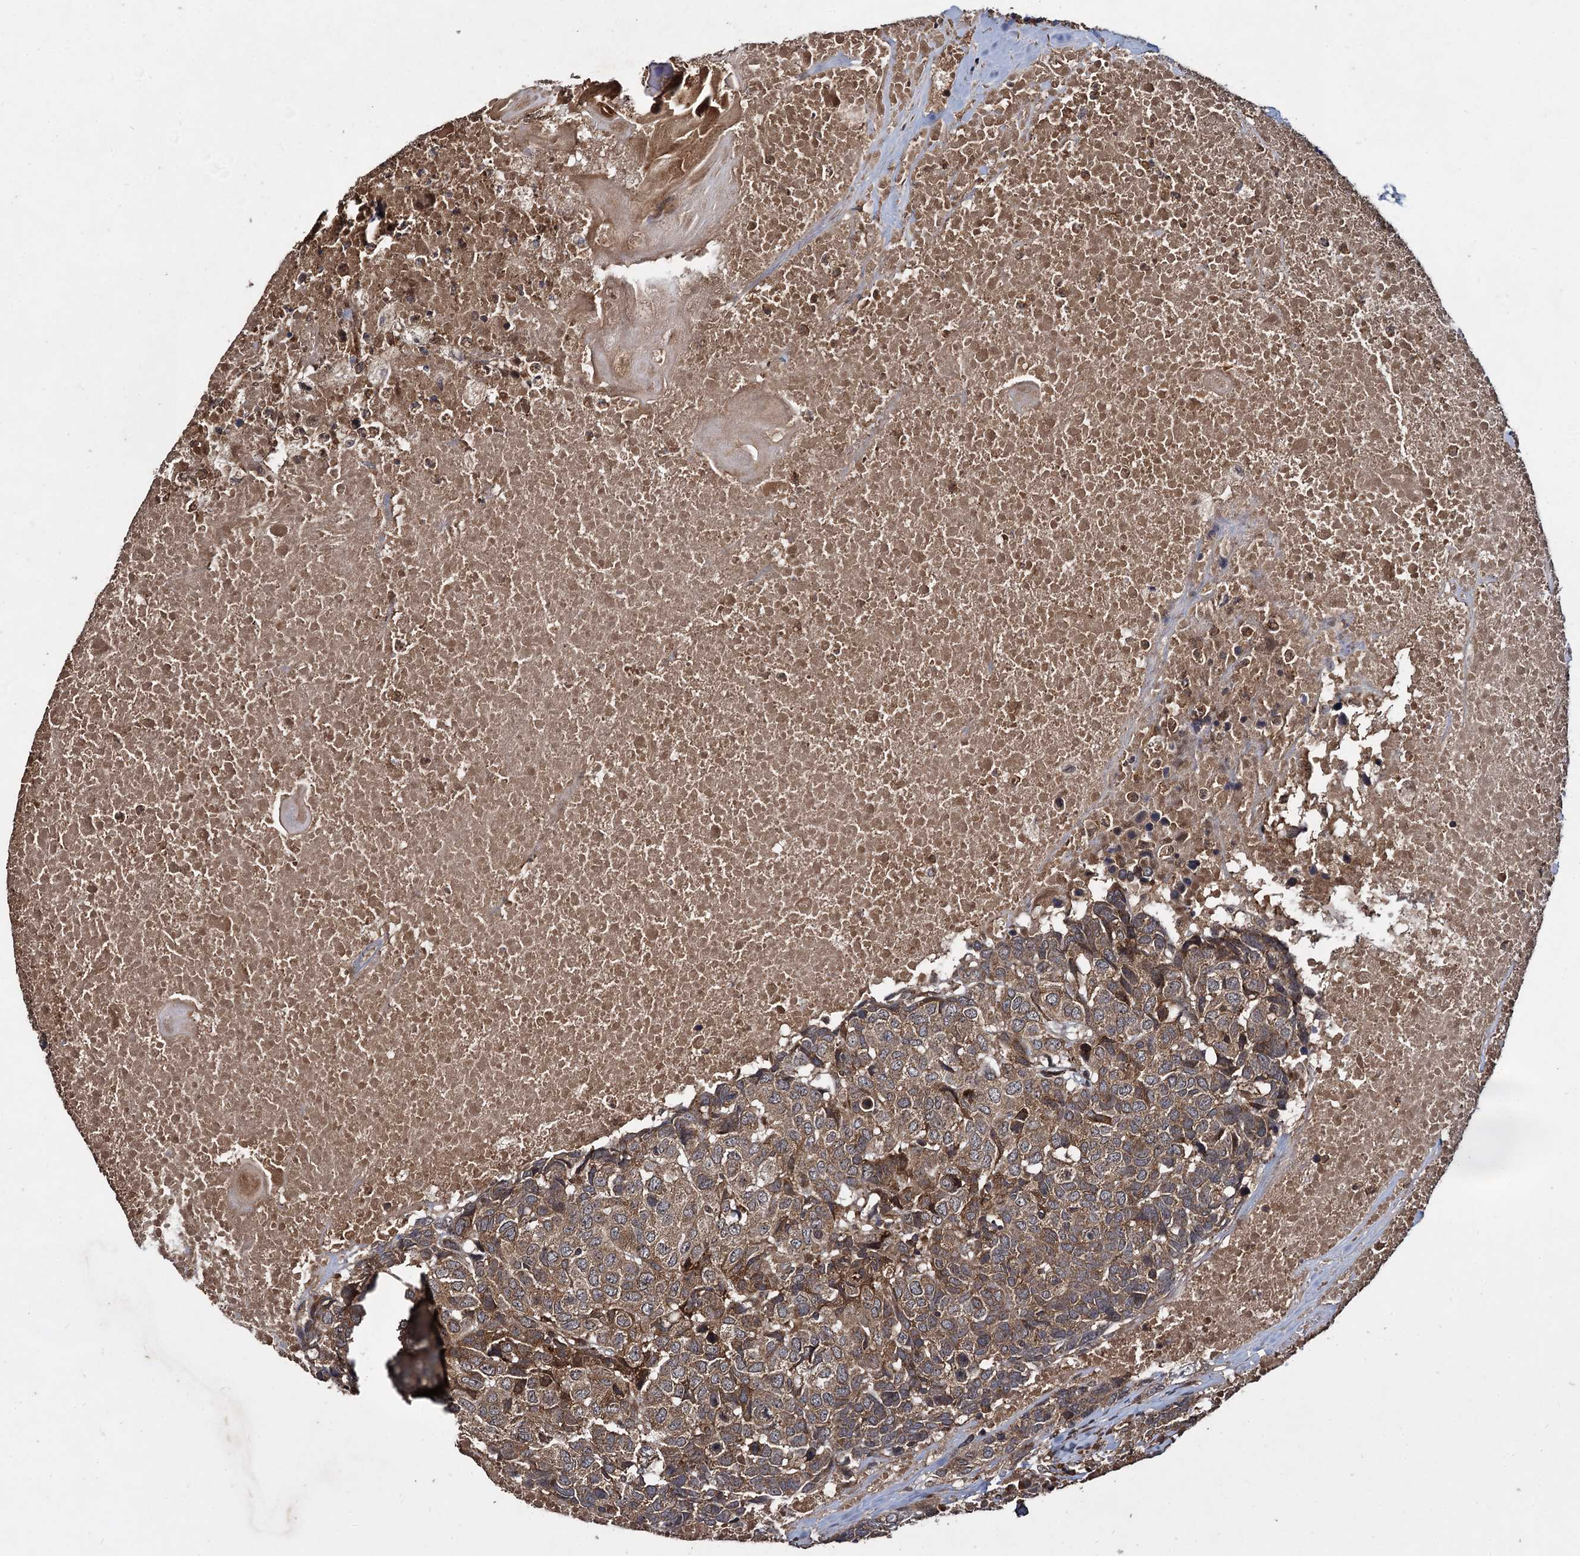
{"staining": {"intensity": "moderate", "quantity": ">75%", "location": "cytoplasmic/membranous"}, "tissue": "head and neck cancer", "cell_type": "Tumor cells", "image_type": "cancer", "snomed": [{"axis": "morphology", "description": "Squamous cell carcinoma, NOS"}, {"axis": "topography", "description": "Head-Neck"}], "caption": "Head and neck cancer stained with immunohistochemistry (IHC) demonstrates moderate cytoplasmic/membranous expression in approximately >75% of tumor cells.", "gene": "DCP1B", "patient": {"sex": "male", "age": 66}}